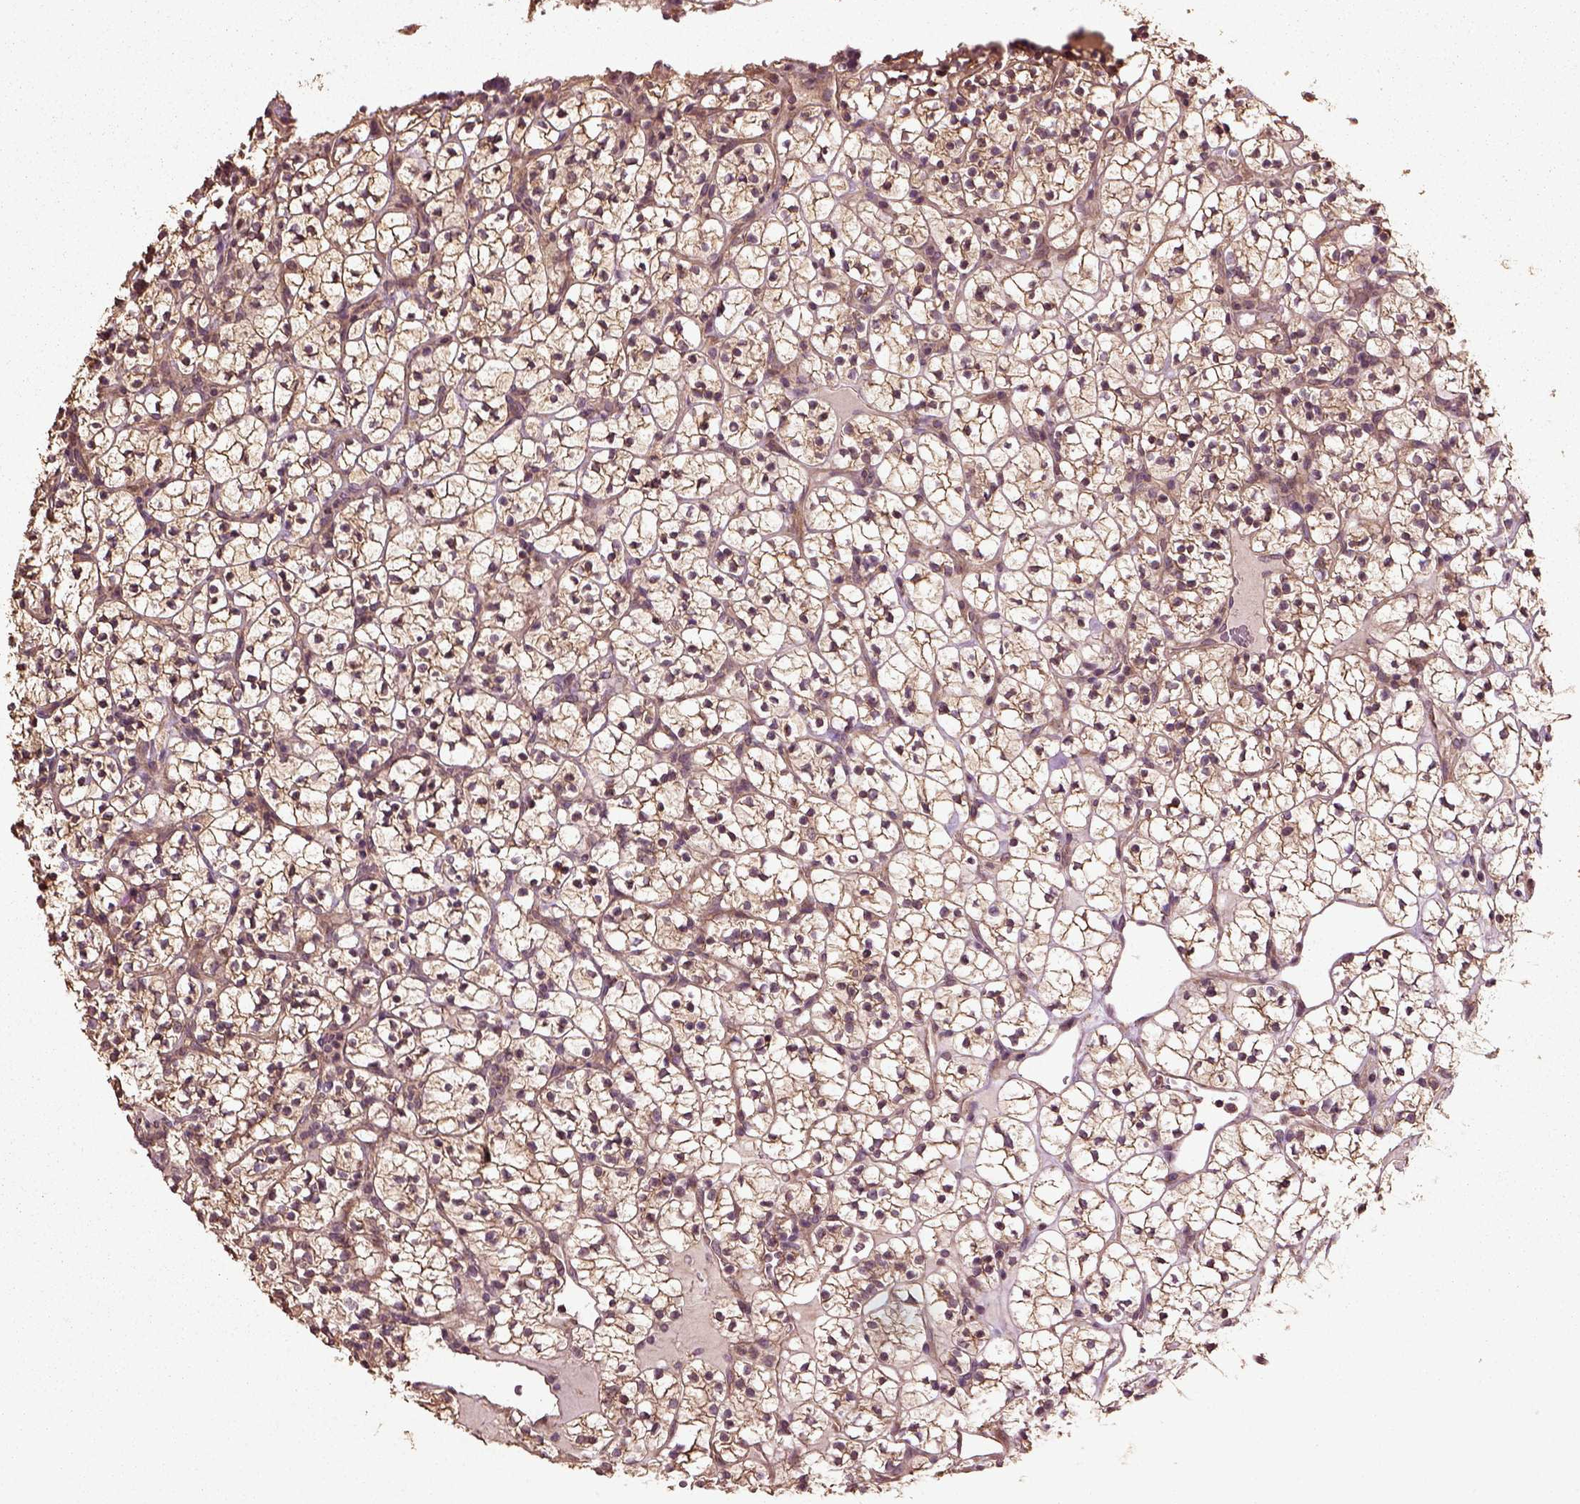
{"staining": {"intensity": "moderate", "quantity": ">75%", "location": "cytoplasmic/membranous"}, "tissue": "renal cancer", "cell_type": "Tumor cells", "image_type": "cancer", "snomed": [{"axis": "morphology", "description": "Adenocarcinoma, NOS"}, {"axis": "topography", "description": "Kidney"}], "caption": "An IHC histopathology image of neoplastic tissue is shown. Protein staining in brown shows moderate cytoplasmic/membranous positivity in renal cancer within tumor cells. (DAB = brown stain, brightfield microscopy at high magnification).", "gene": "ERV3-1", "patient": {"sex": "female", "age": 89}}